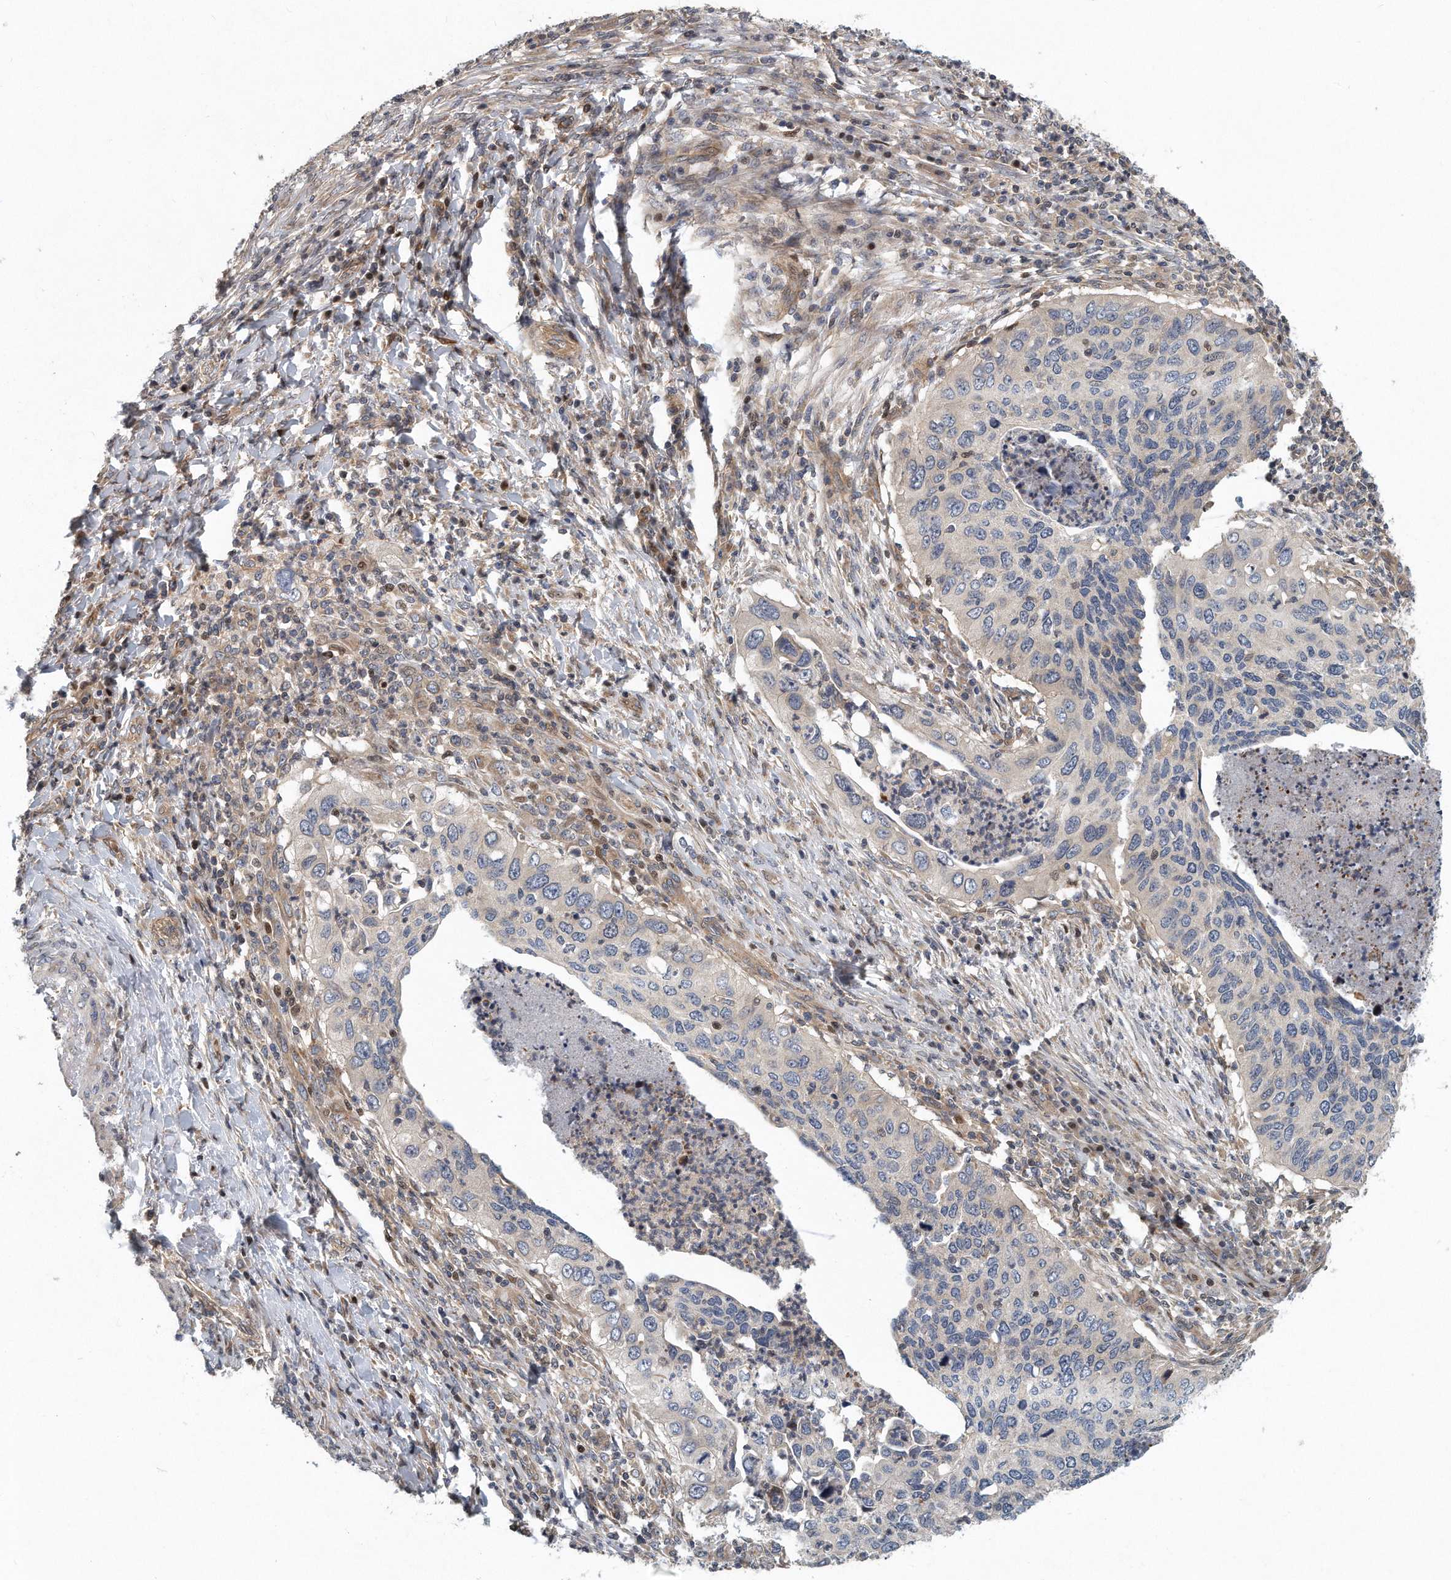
{"staining": {"intensity": "negative", "quantity": "none", "location": "none"}, "tissue": "cervical cancer", "cell_type": "Tumor cells", "image_type": "cancer", "snomed": [{"axis": "morphology", "description": "Squamous cell carcinoma, NOS"}, {"axis": "topography", "description": "Cervix"}], "caption": "This is a photomicrograph of immunohistochemistry (IHC) staining of cervical squamous cell carcinoma, which shows no staining in tumor cells.", "gene": "PCDH8", "patient": {"sex": "female", "age": 38}}